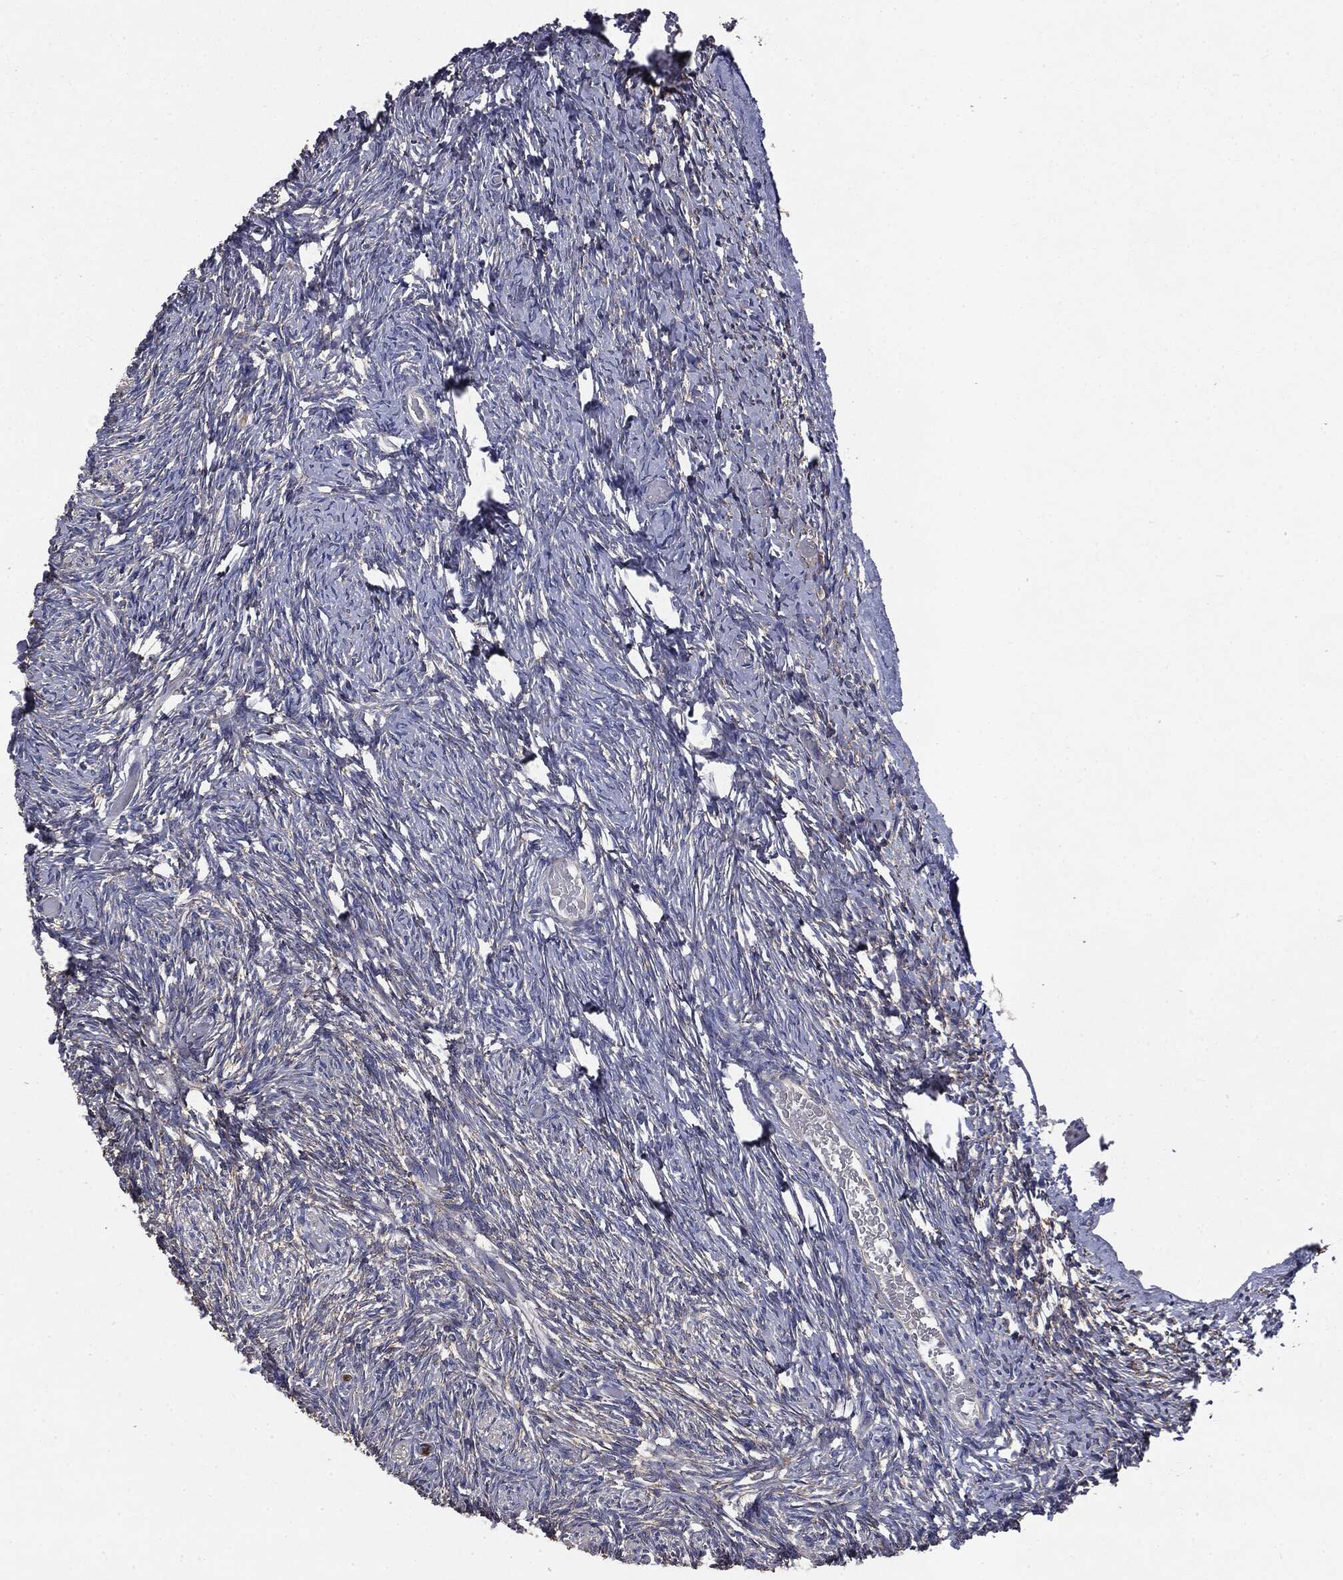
{"staining": {"intensity": "strong", "quantity": ">75%", "location": "cytoplasmic/membranous"}, "tissue": "ovary", "cell_type": "Follicle cells", "image_type": "normal", "snomed": [{"axis": "morphology", "description": "Normal tissue, NOS"}, {"axis": "topography", "description": "Ovary"}], "caption": "DAB (3,3'-diaminobenzidine) immunohistochemical staining of benign ovary exhibits strong cytoplasmic/membranous protein expression in about >75% of follicle cells.", "gene": "MAPK6", "patient": {"sex": "female", "age": 39}}